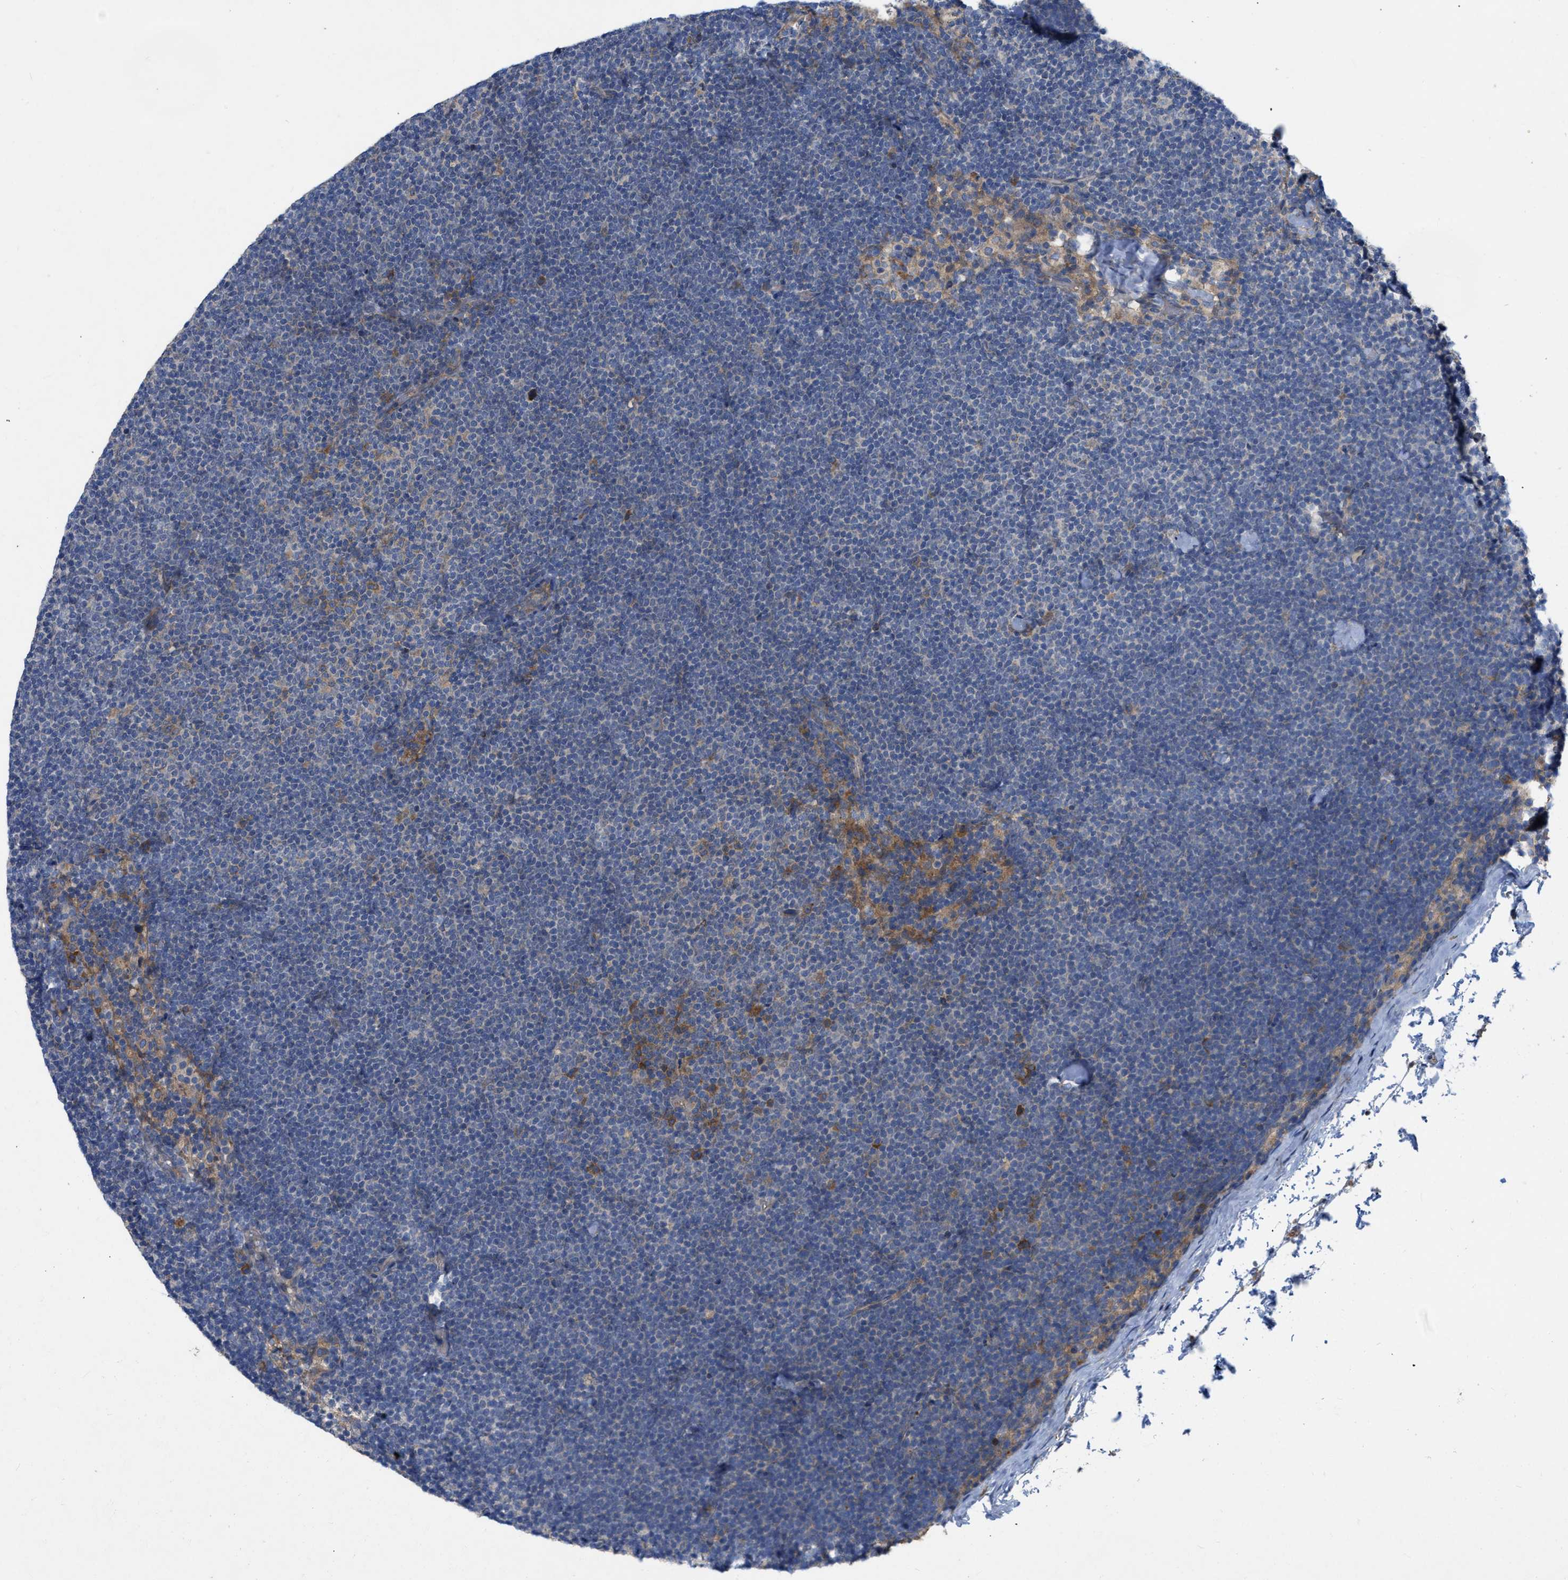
{"staining": {"intensity": "weak", "quantity": "<25%", "location": "cytoplasmic/membranous"}, "tissue": "lymphoma", "cell_type": "Tumor cells", "image_type": "cancer", "snomed": [{"axis": "morphology", "description": "Malignant lymphoma, non-Hodgkin's type, Low grade"}, {"axis": "topography", "description": "Lymph node"}], "caption": "Immunohistochemical staining of malignant lymphoma, non-Hodgkin's type (low-grade) shows no significant positivity in tumor cells.", "gene": "TMEM131", "patient": {"sex": "female", "age": 53}}